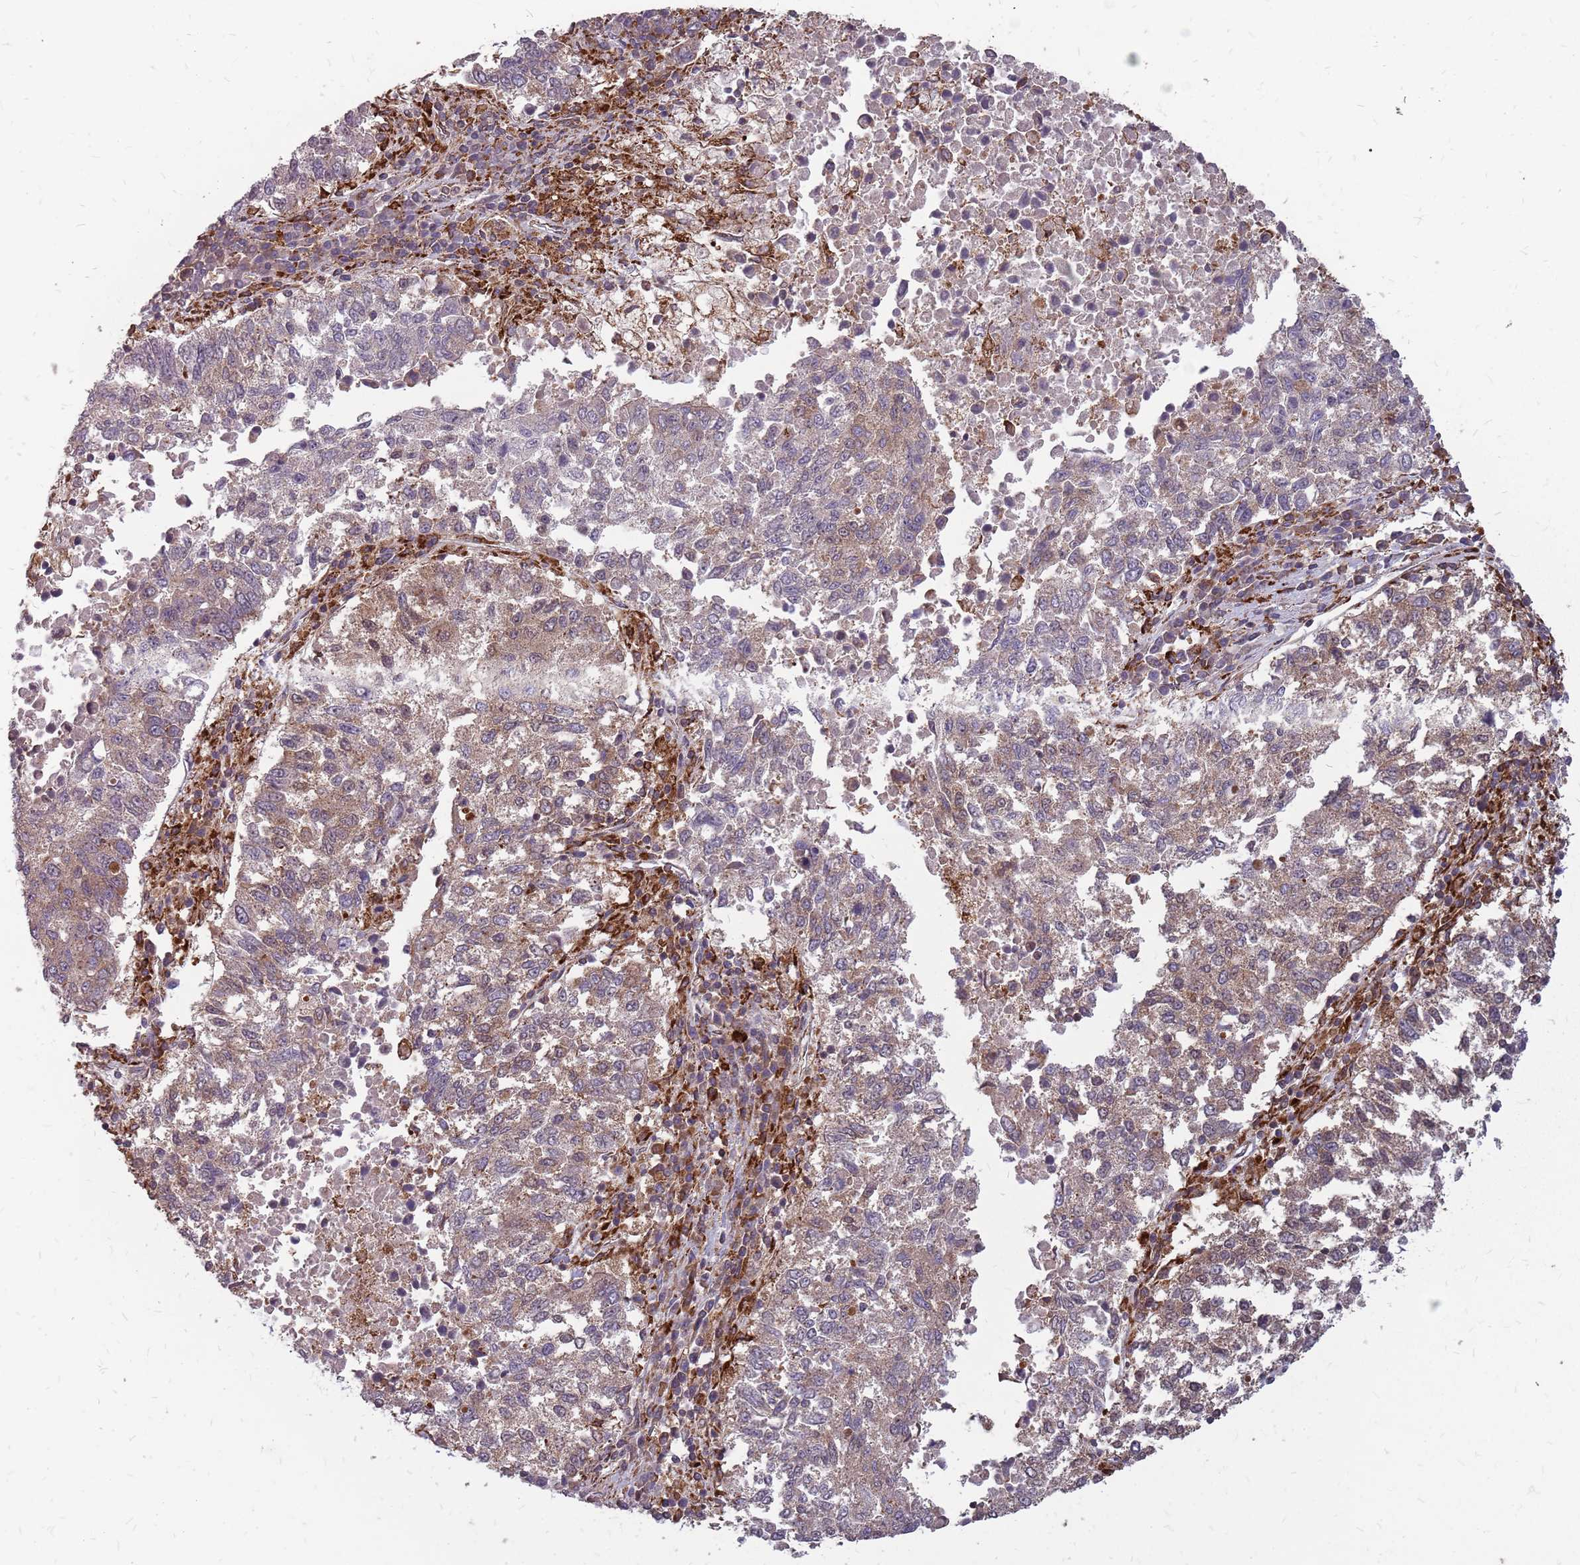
{"staining": {"intensity": "weak", "quantity": "25%-75%", "location": "cytoplasmic/membranous"}, "tissue": "lung cancer", "cell_type": "Tumor cells", "image_type": "cancer", "snomed": [{"axis": "morphology", "description": "Squamous cell carcinoma, NOS"}, {"axis": "topography", "description": "Lung"}], "caption": "Protein analysis of squamous cell carcinoma (lung) tissue reveals weak cytoplasmic/membranous positivity in about 25%-75% of tumor cells. Immunohistochemistry (ihc) stains the protein in brown and the nuclei are stained blue.", "gene": "NME4", "patient": {"sex": "male", "age": 73}}